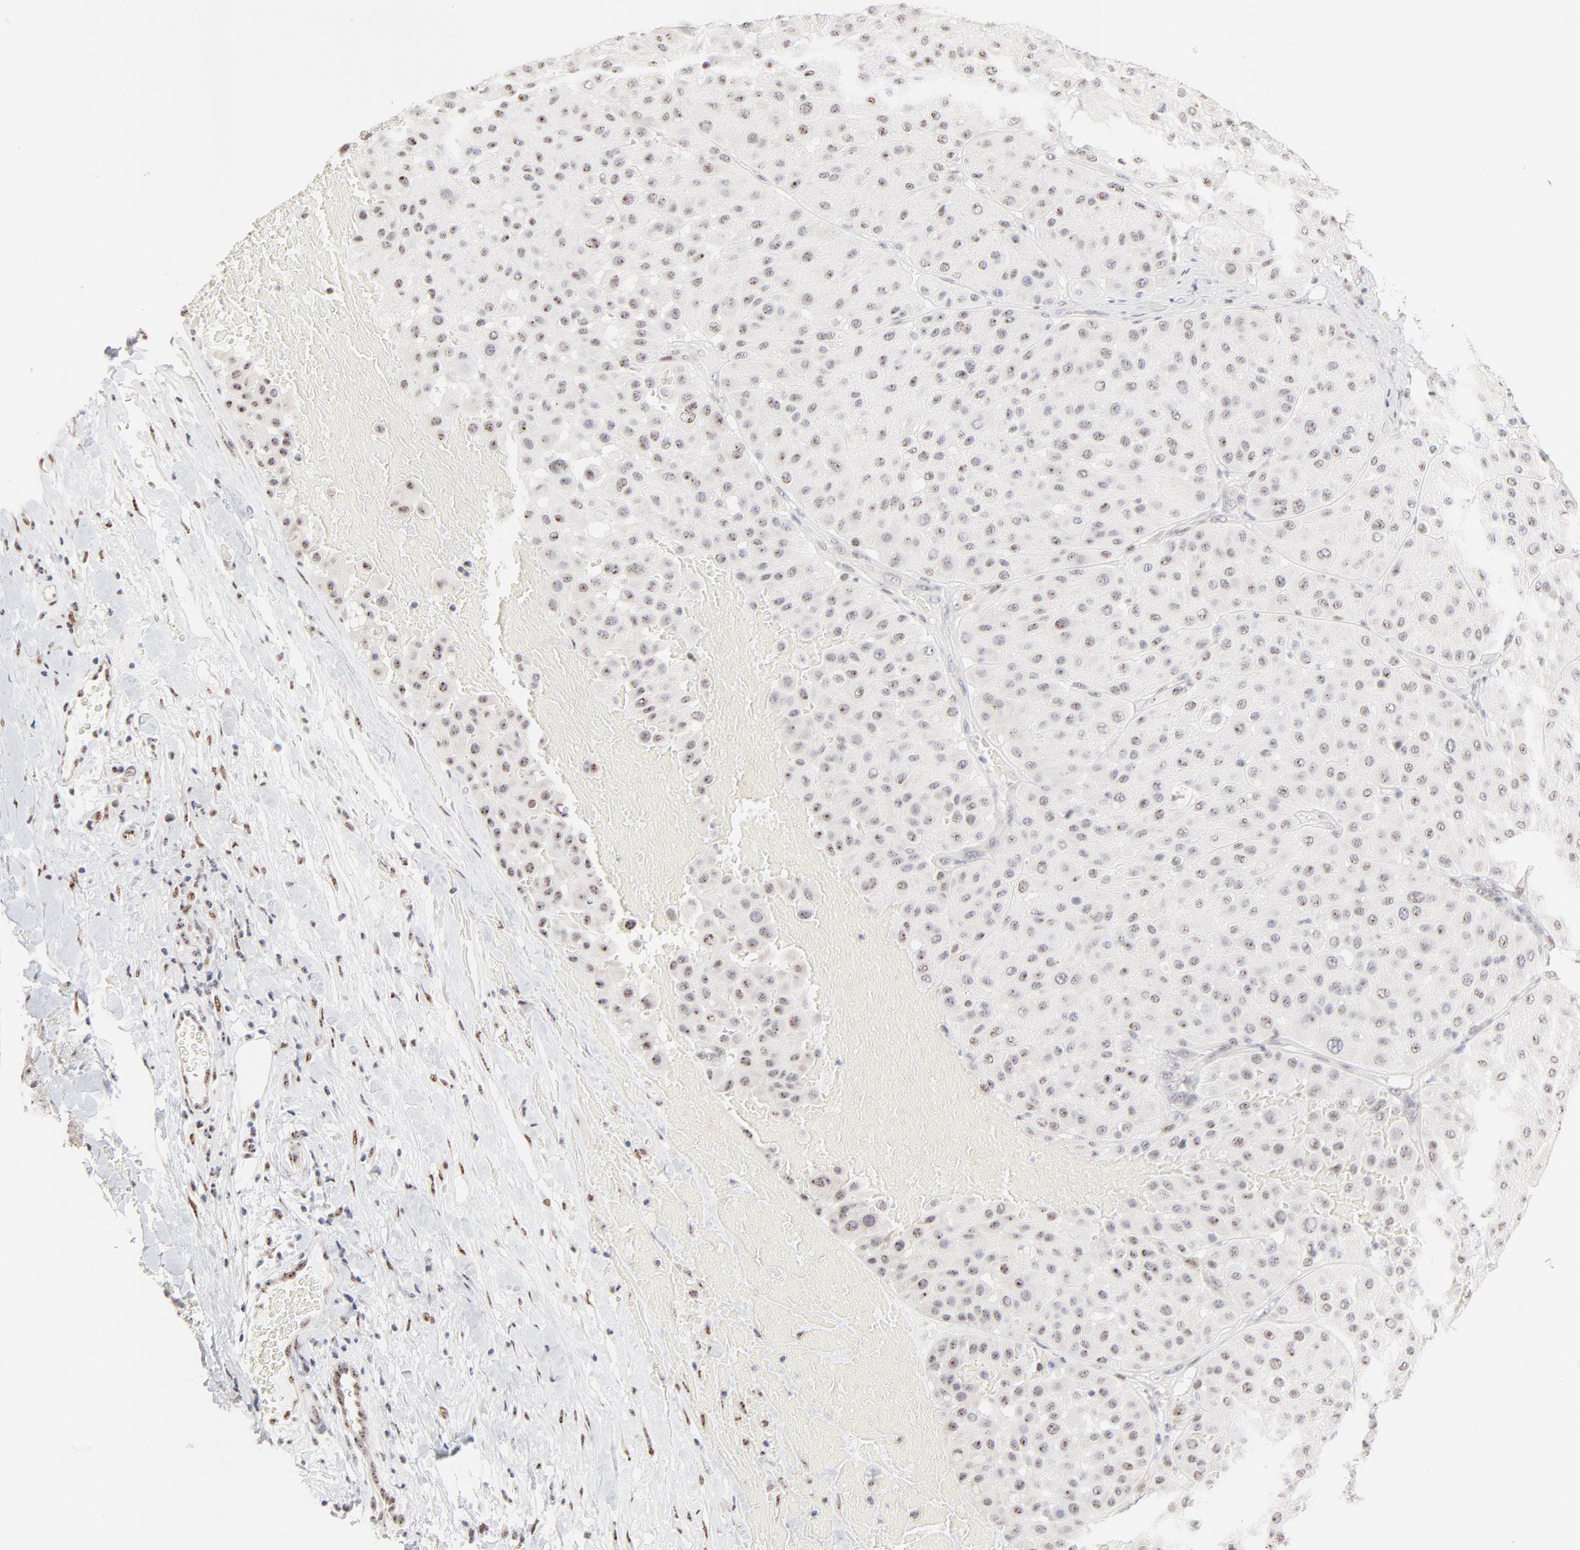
{"staining": {"intensity": "weak", "quantity": "25%-75%", "location": "nuclear"}, "tissue": "melanoma", "cell_type": "Tumor cells", "image_type": "cancer", "snomed": [{"axis": "morphology", "description": "Normal tissue, NOS"}, {"axis": "morphology", "description": "Malignant melanoma, Metastatic site"}, {"axis": "topography", "description": "Skin"}], "caption": "Malignant melanoma (metastatic site) tissue shows weak nuclear expression in about 25%-75% of tumor cells, visualized by immunohistochemistry.", "gene": "NFIL3", "patient": {"sex": "male", "age": 41}}